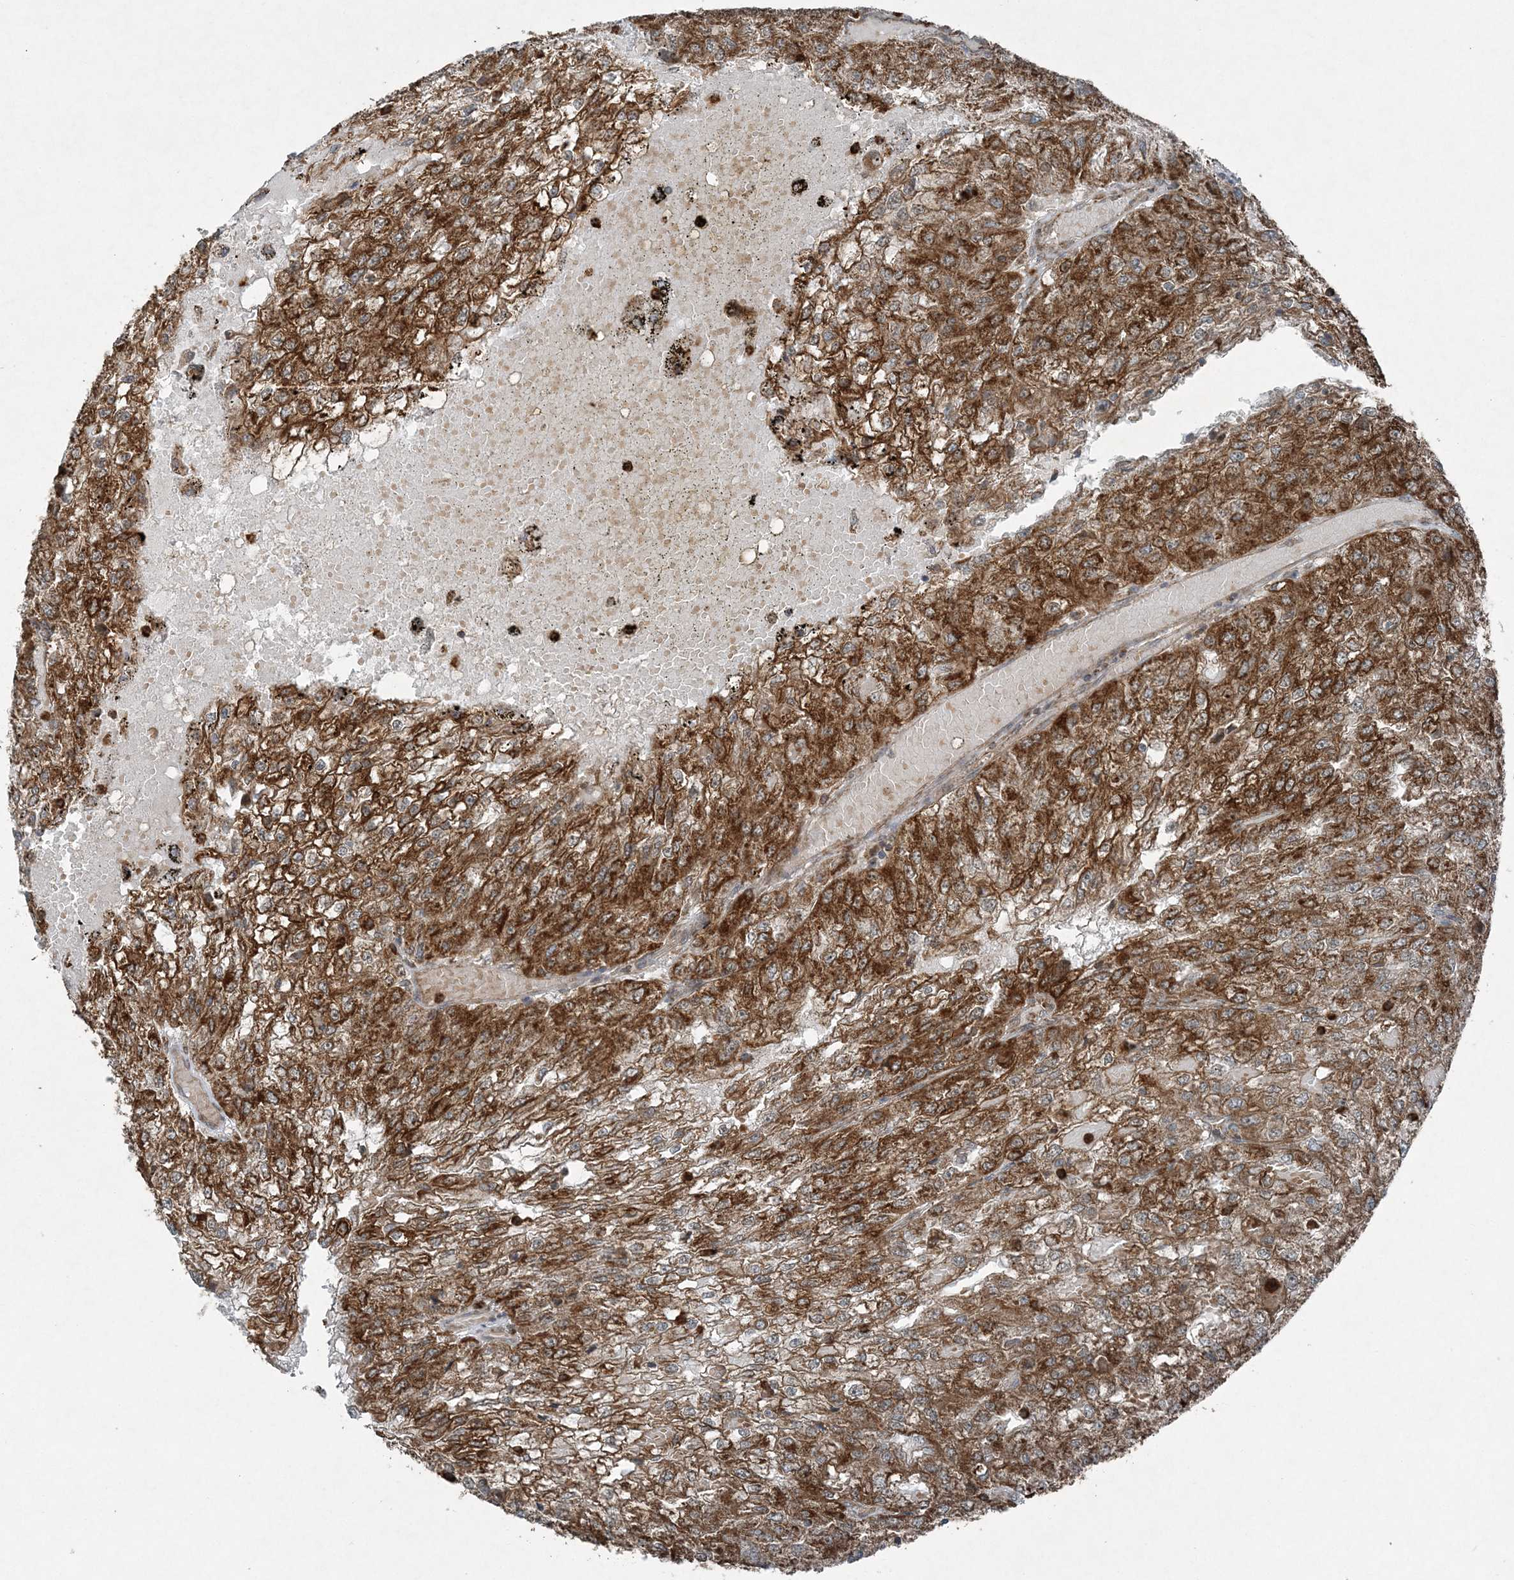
{"staining": {"intensity": "strong", "quantity": ">75%", "location": "cytoplasmic/membranous"}, "tissue": "renal cancer", "cell_type": "Tumor cells", "image_type": "cancer", "snomed": [{"axis": "morphology", "description": "Adenocarcinoma, NOS"}, {"axis": "topography", "description": "Kidney"}], "caption": "This is a histology image of IHC staining of renal adenocarcinoma, which shows strong positivity in the cytoplasmic/membranous of tumor cells.", "gene": "COPS7B", "patient": {"sex": "female", "age": 54}}